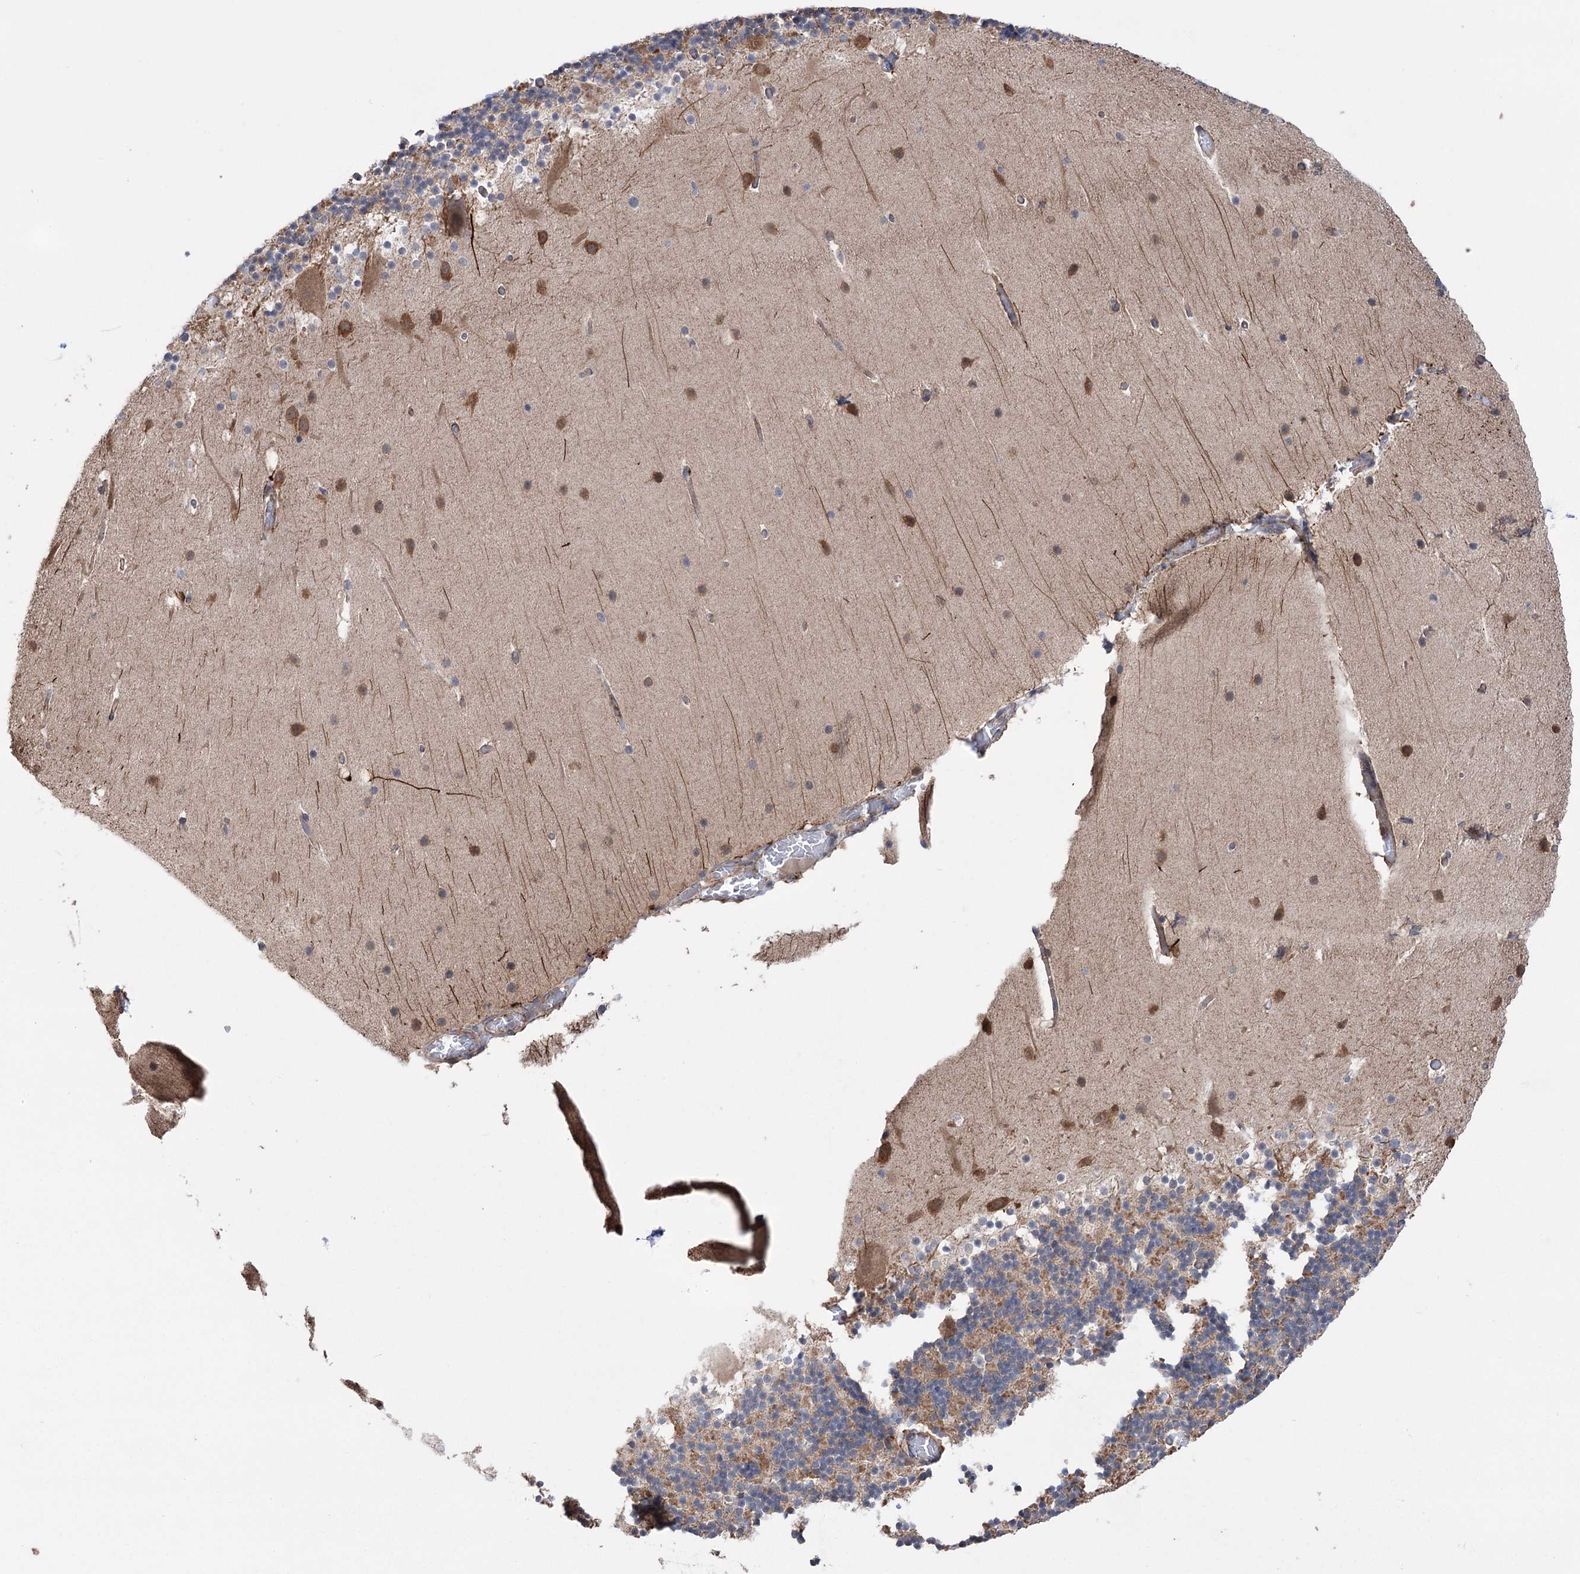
{"staining": {"intensity": "moderate", "quantity": "25%-75%", "location": "cytoplasmic/membranous"}, "tissue": "cerebellum", "cell_type": "Cells in granular layer", "image_type": "normal", "snomed": [{"axis": "morphology", "description": "Normal tissue, NOS"}, {"axis": "topography", "description": "Cerebellum"}], "caption": "IHC image of benign cerebellum stained for a protein (brown), which demonstrates medium levels of moderate cytoplasmic/membranous staining in approximately 25%-75% of cells in granular layer.", "gene": "TRIM71", "patient": {"sex": "male", "age": 57}}